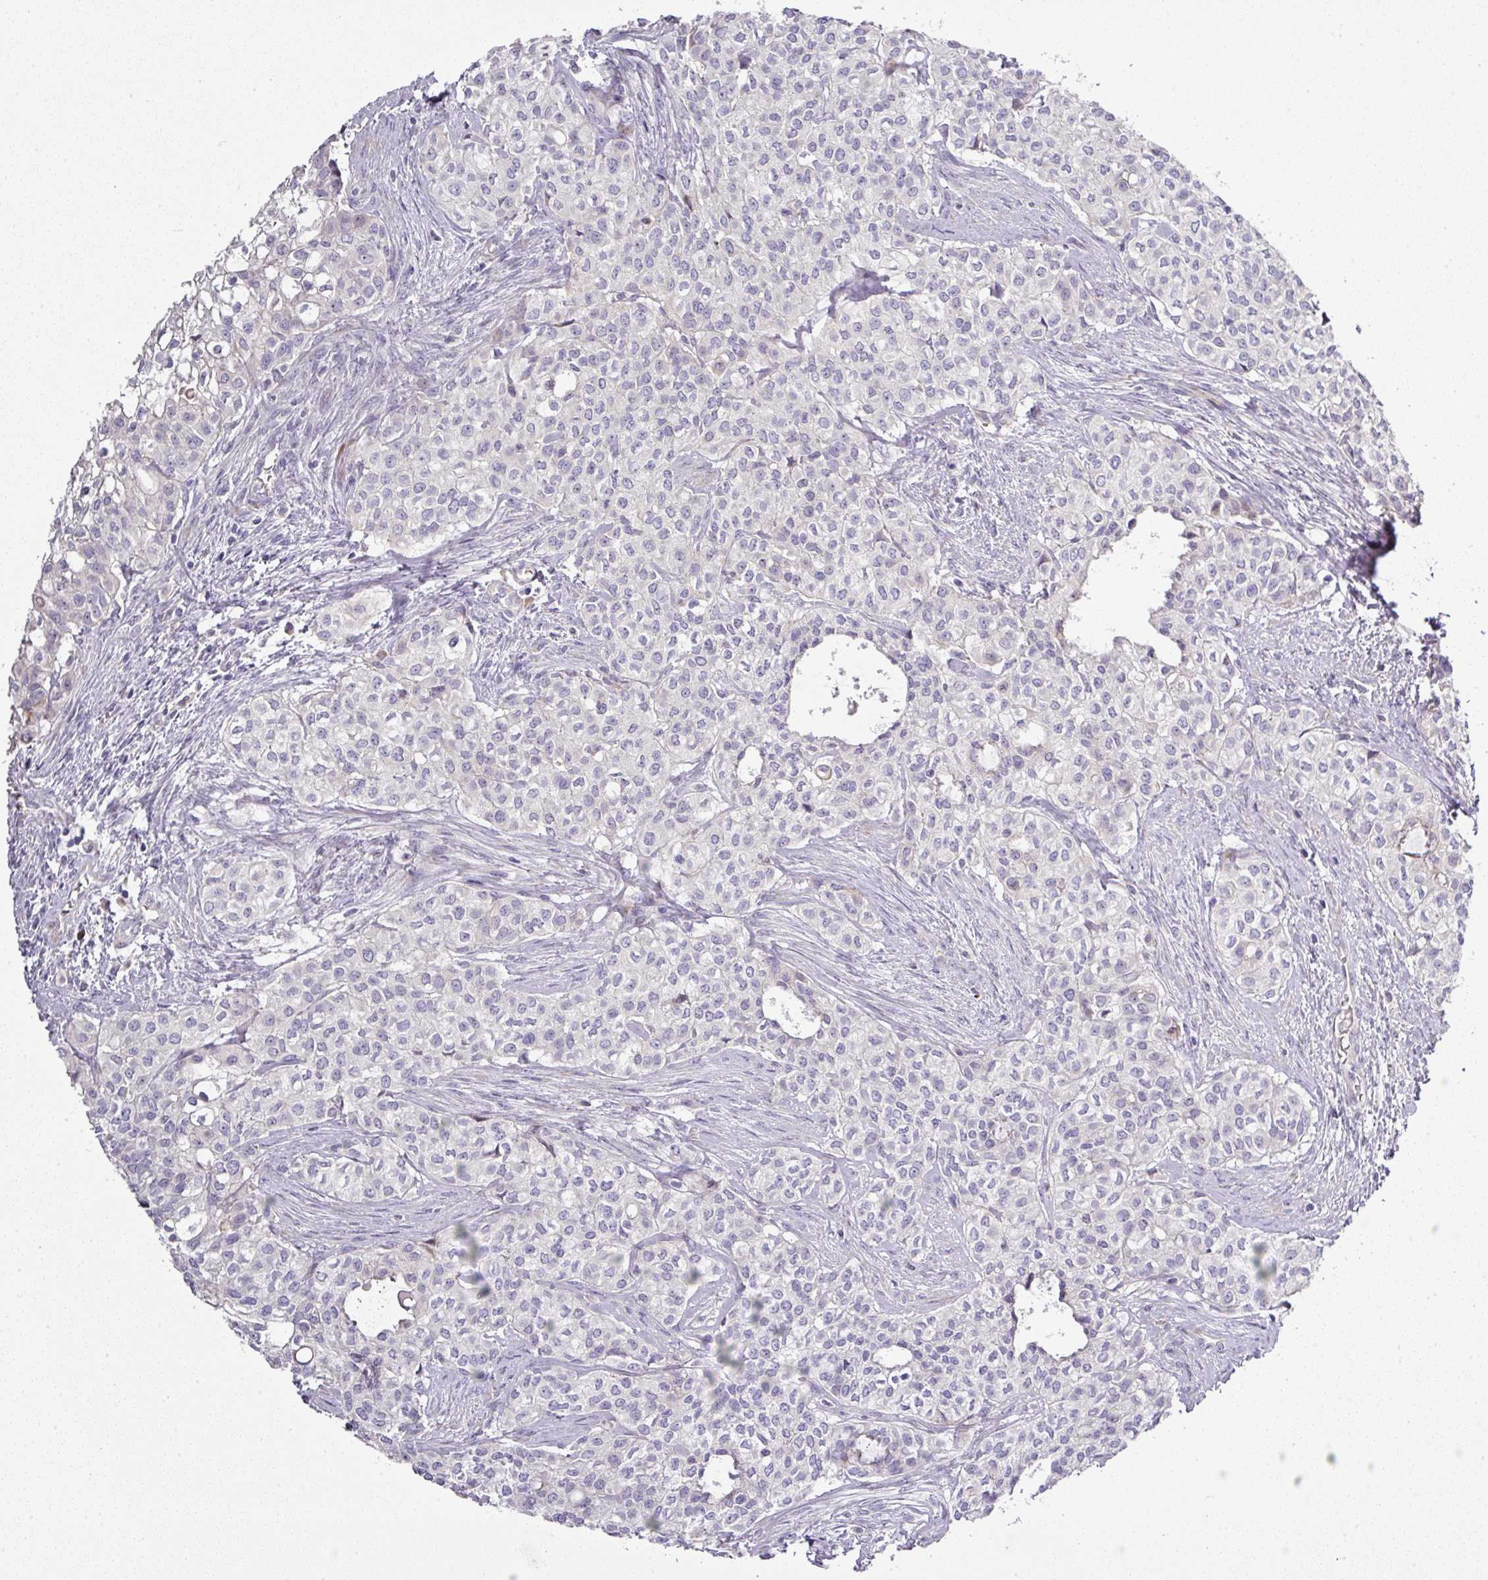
{"staining": {"intensity": "negative", "quantity": "none", "location": "none"}, "tissue": "head and neck cancer", "cell_type": "Tumor cells", "image_type": "cancer", "snomed": [{"axis": "morphology", "description": "Adenocarcinoma, NOS"}, {"axis": "topography", "description": "Head-Neck"}], "caption": "DAB immunohistochemical staining of head and neck cancer demonstrates no significant positivity in tumor cells. The staining was performed using DAB to visualize the protein expression in brown, while the nuclei were stained in blue with hematoxylin (Magnification: 20x).", "gene": "ATP6V1F", "patient": {"sex": "male", "age": 81}}